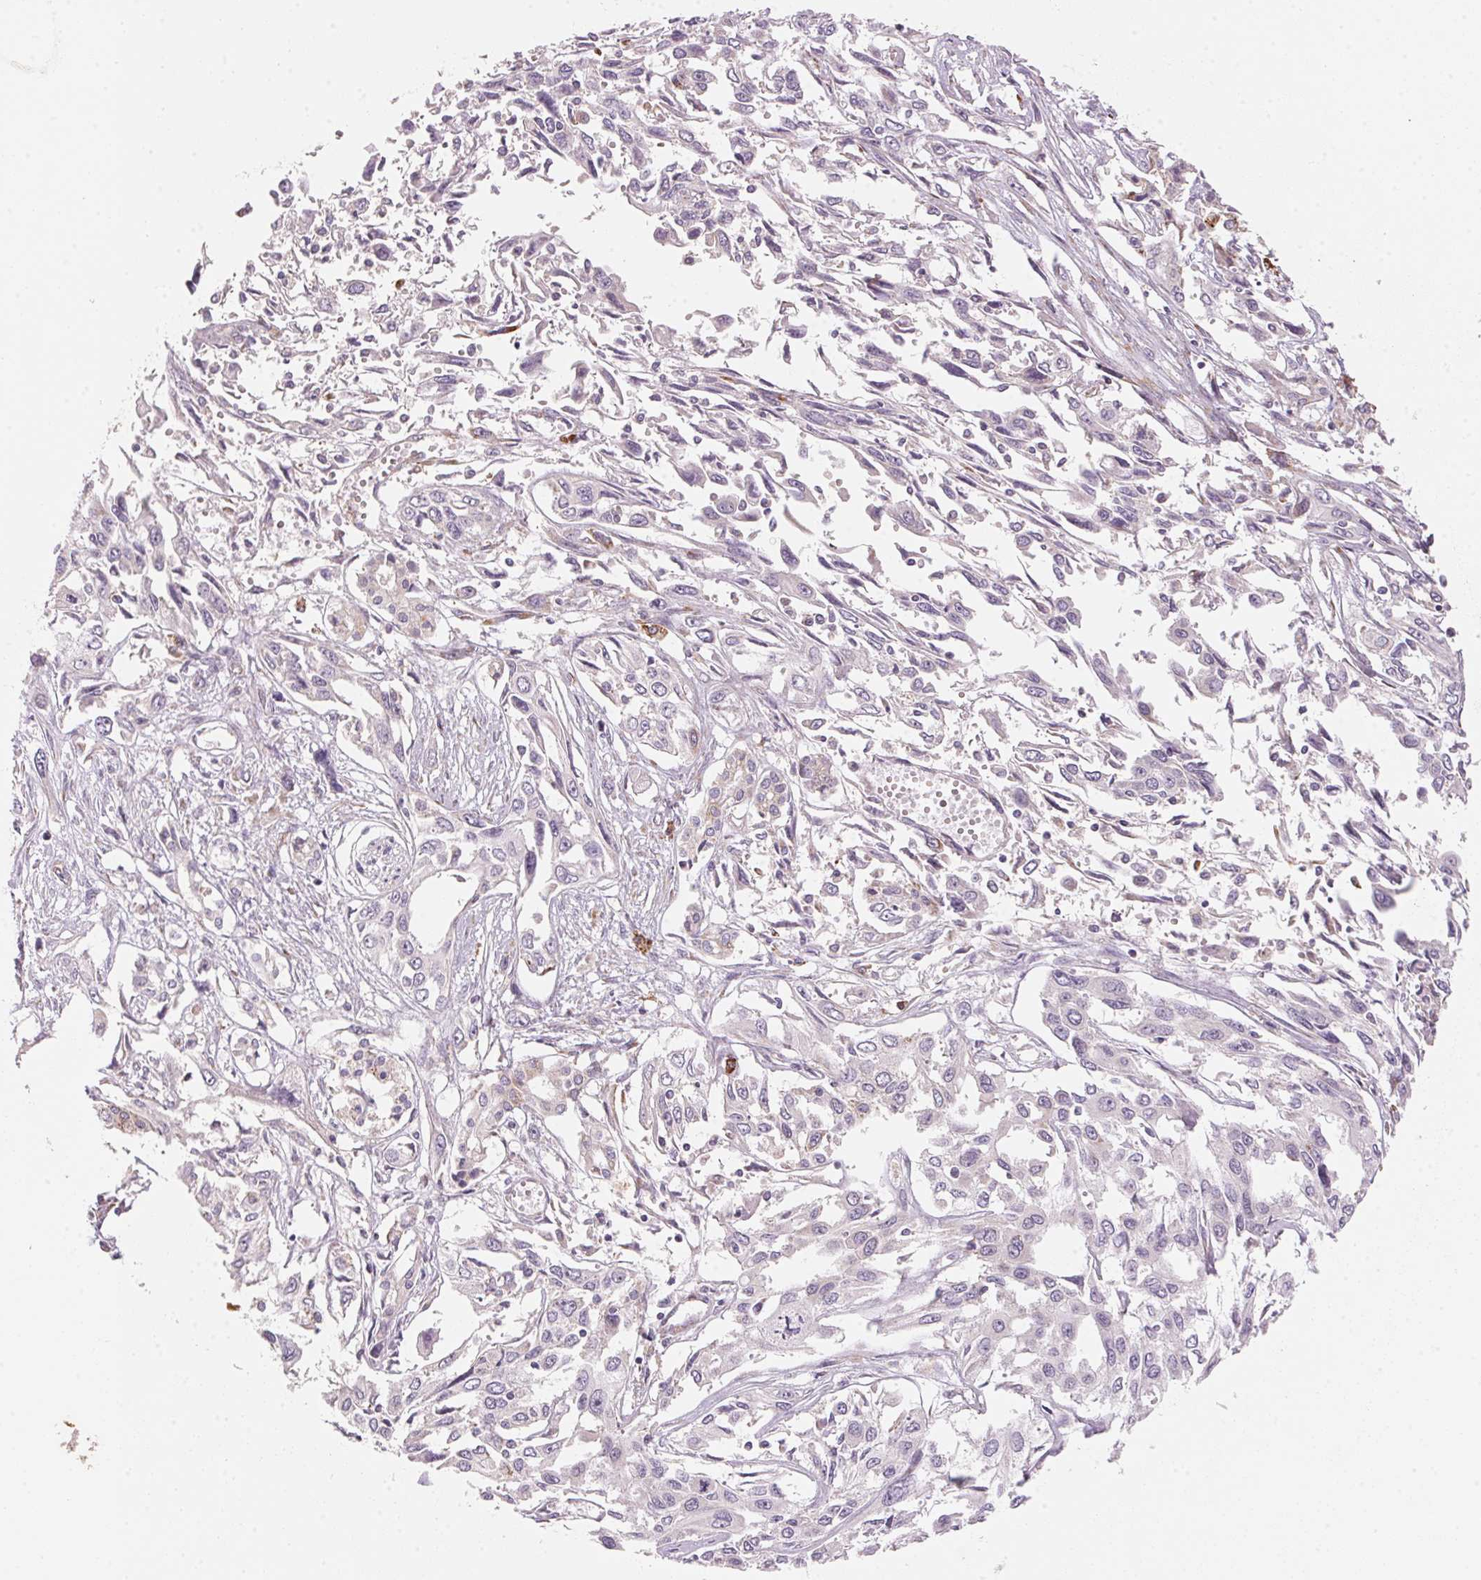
{"staining": {"intensity": "negative", "quantity": "none", "location": "none"}, "tissue": "pancreatic cancer", "cell_type": "Tumor cells", "image_type": "cancer", "snomed": [{"axis": "morphology", "description": "Adenocarcinoma, NOS"}, {"axis": "topography", "description": "Pancreas"}], "caption": "IHC micrograph of human pancreatic adenocarcinoma stained for a protein (brown), which demonstrates no positivity in tumor cells. Brightfield microscopy of immunohistochemistry stained with DAB (brown) and hematoxylin (blue), captured at high magnification.", "gene": "BLOC1S2", "patient": {"sex": "female", "age": 55}}